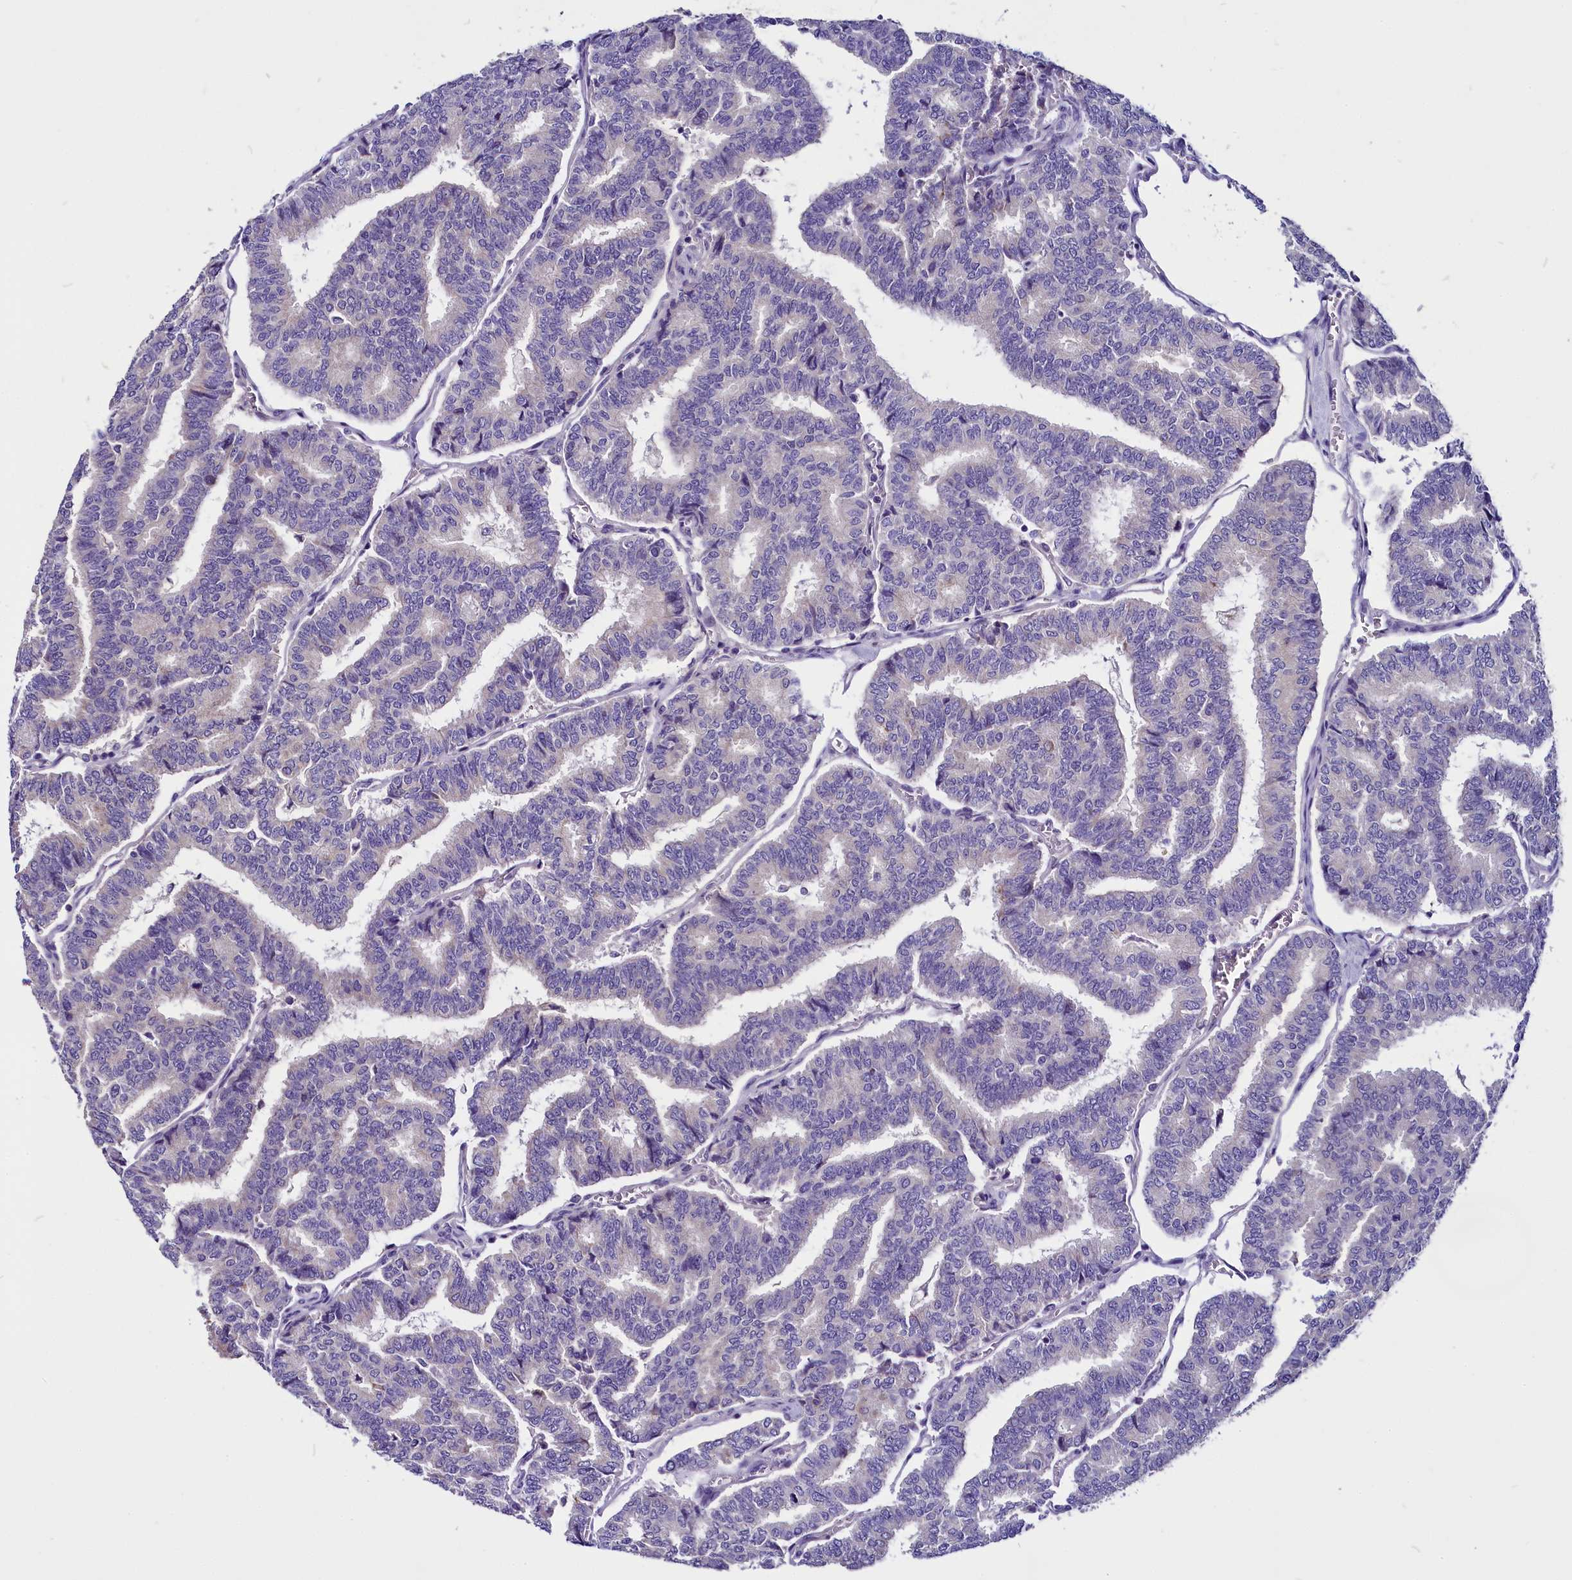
{"staining": {"intensity": "negative", "quantity": "none", "location": "none"}, "tissue": "thyroid cancer", "cell_type": "Tumor cells", "image_type": "cancer", "snomed": [{"axis": "morphology", "description": "Papillary adenocarcinoma, NOS"}, {"axis": "topography", "description": "Thyroid gland"}], "caption": "An image of papillary adenocarcinoma (thyroid) stained for a protein demonstrates no brown staining in tumor cells.", "gene": "CEP170", "patient": {"sex": "female", "age": 35}}